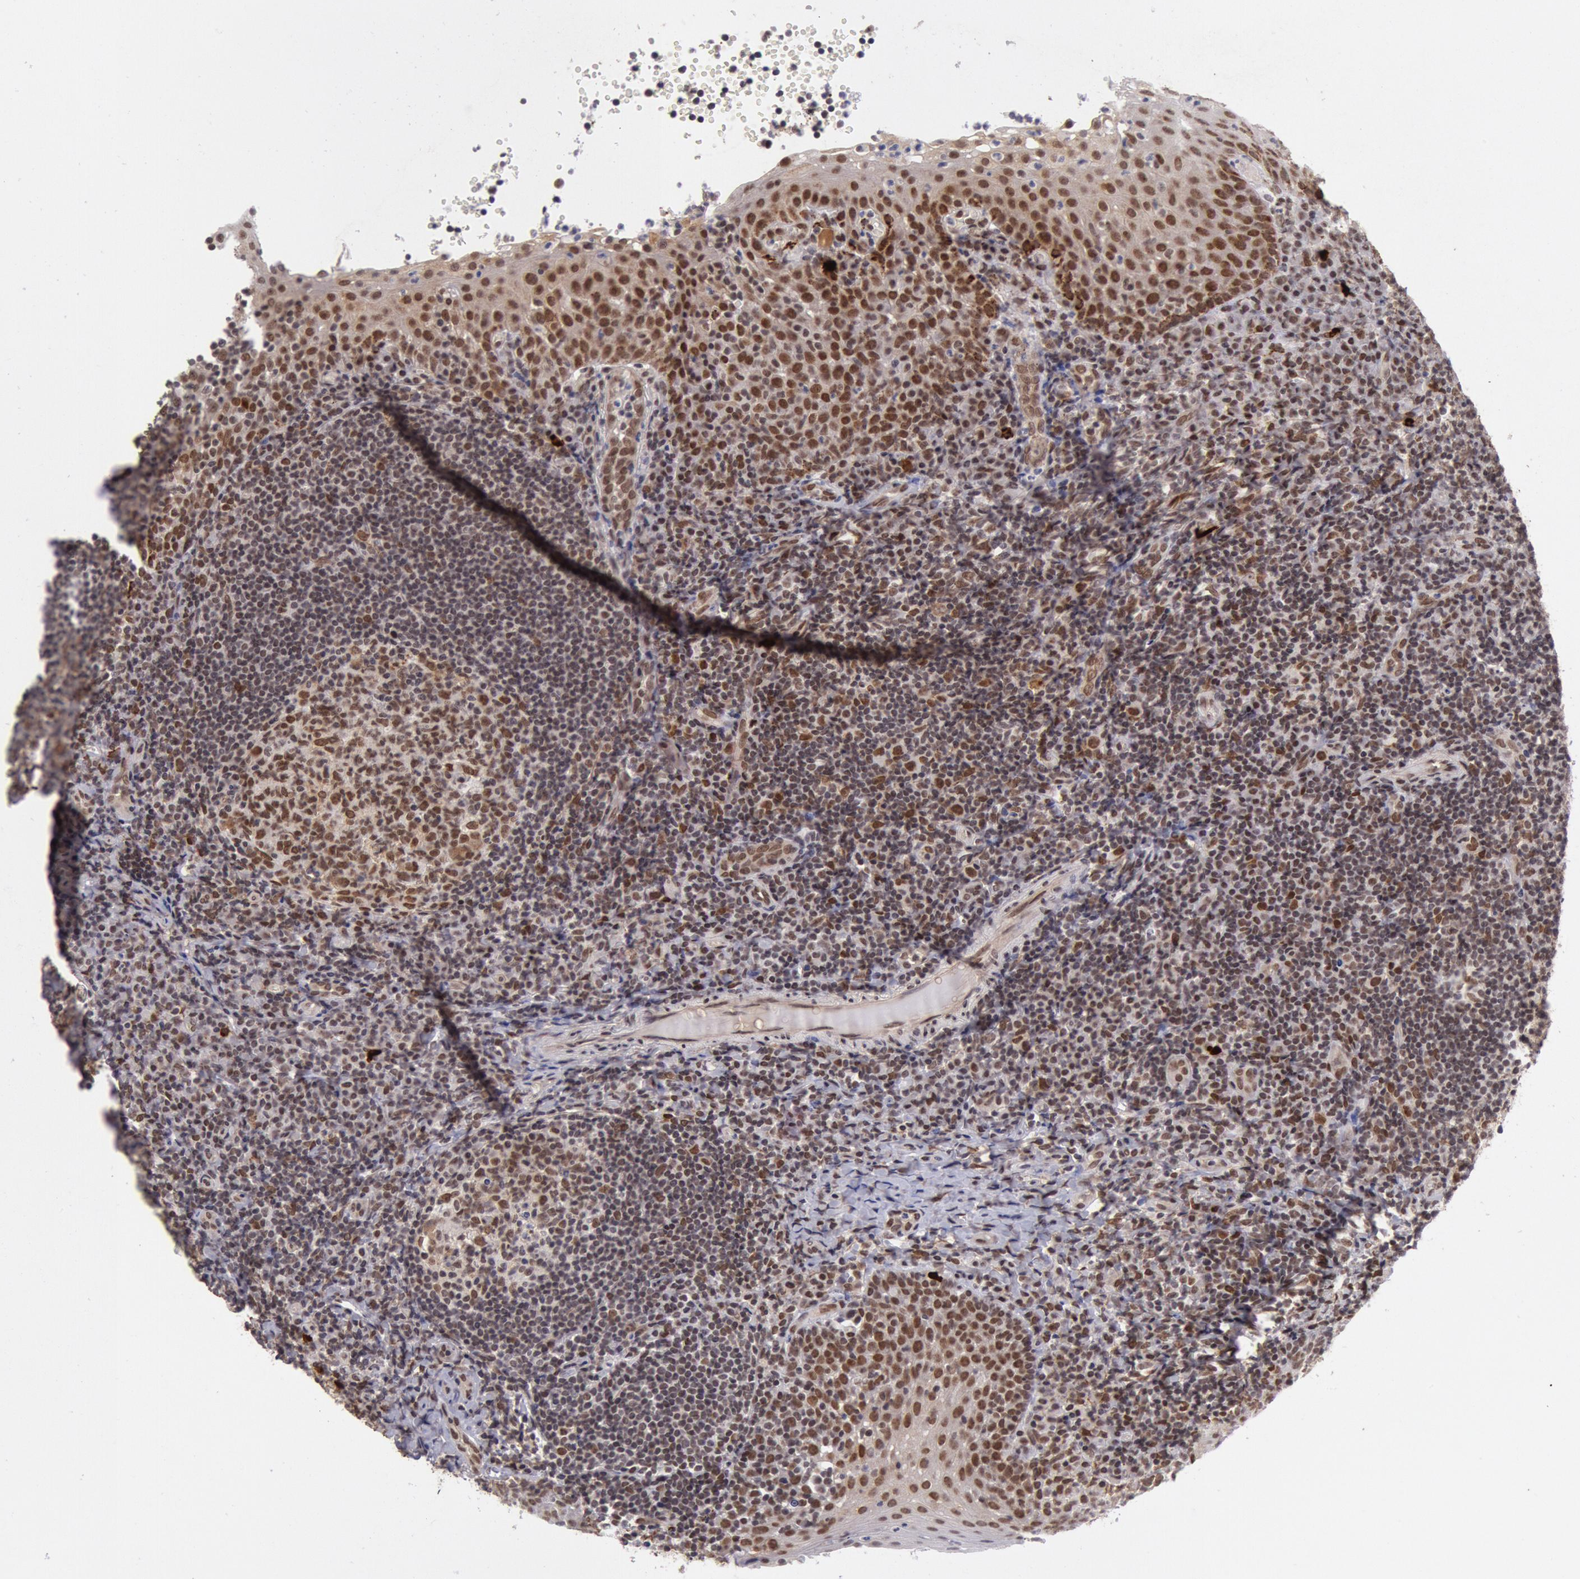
{"staining": {"intensity": "strong", "quantity": ">75%", "location": "nuclear"}, "tissue": "tonsil", "cell_type": "Germinal center cells", "image_type": "normal", "snomed": [{"axis": "morphology", "description": "Normal tissue, NOS"}, {"axis": "topography", "description": "Tonsil"}], "caption": "High-power microscopy captured an IHC photomicrograph of unremarkable tonsil, revealing strong nuclear positivity in about >75% of germinal center cells. (Brightfield microscopy of DAB IHC at high magnification).", "gene": "CDKN2B", "patient": {"sex": "female", "age": 40}}